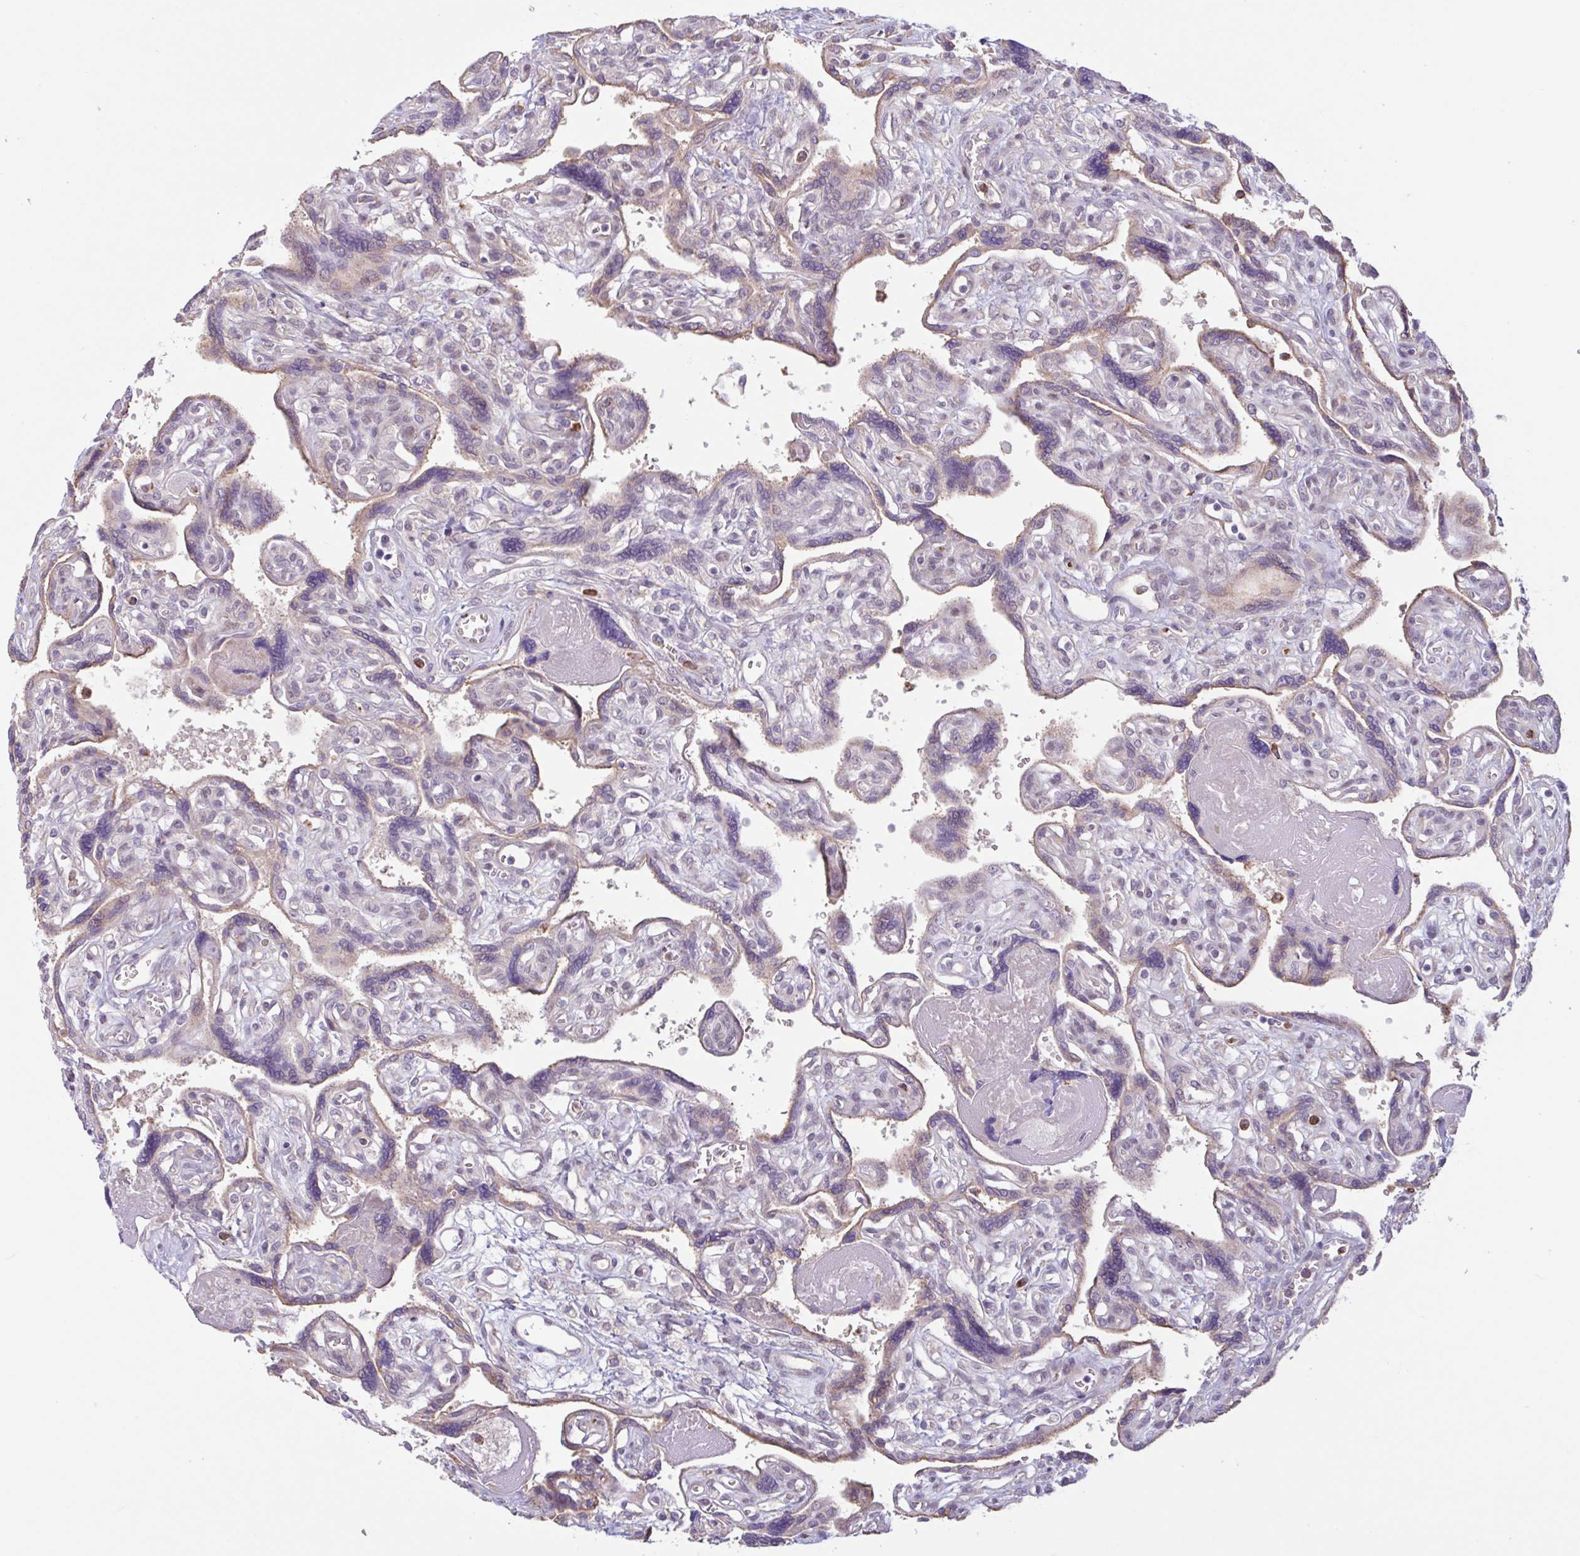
{"staining": {"intensity": "moderate", "quantity": "25%-75%", "location": "cytoplasmic/membranous"}, "tissue": "placenta", "cell_type": "Trophoblastic cells", "image_type": "normal", "snomed": [{"axis": "morphology", "description": "Normal tissue, NOS"}, {"axis": "topography", "description": "Placenta"}], "caption": "Immunohistochemical staining of benign human placenta shows 25%-75% levels of moderate cytoplasmic/membranous protein positivity in approximately 25%-75% of trophoblastic cells.", "gene": "TAF1D", "patient": {"sex": "female", "age": 39}}